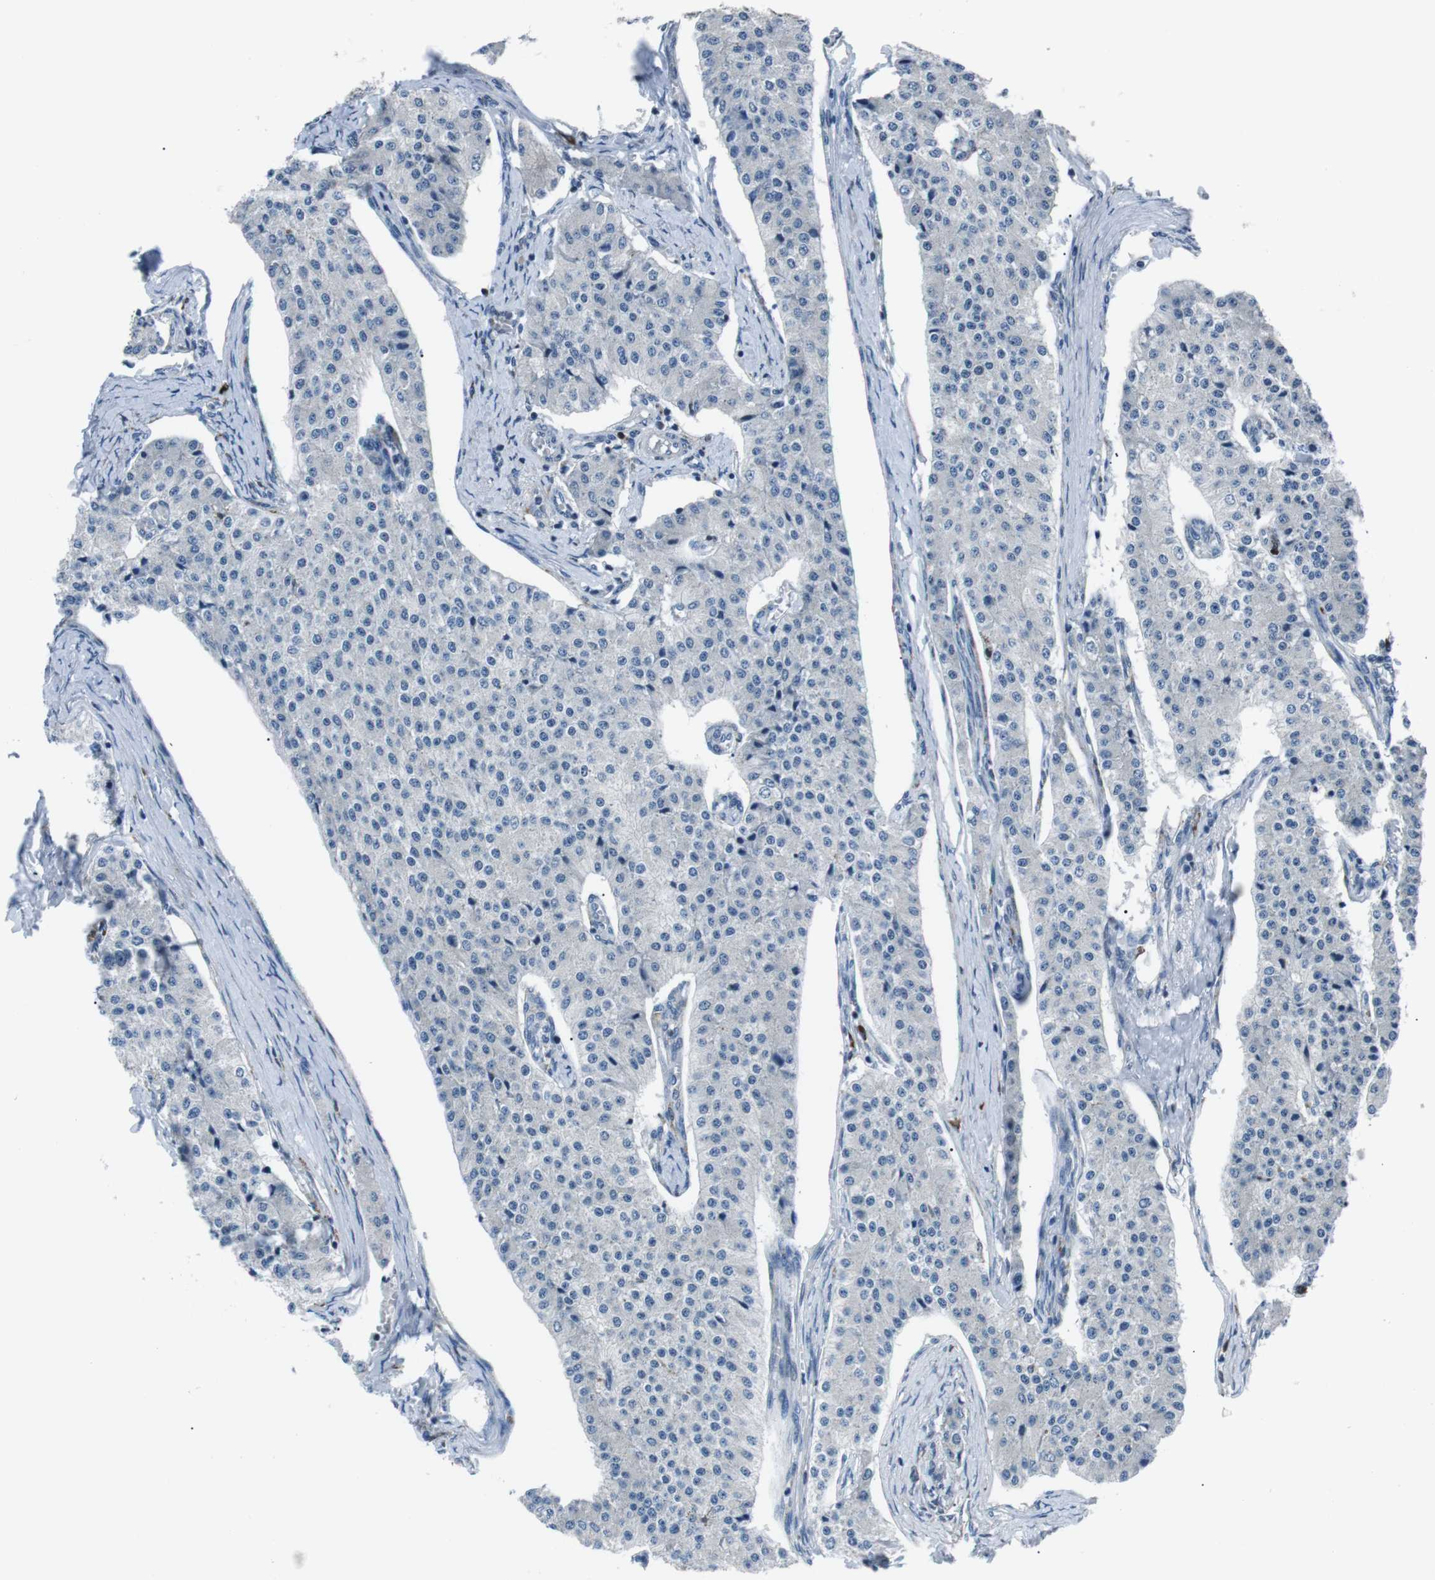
{"staining": {"intensity": "negative", "quantity": "none", "location": "none"}, "tissue": "carcinoid", "cell_type": "Tumor cells", "image_type": "cancer", "snomed": [{"axis": "morphology", "description": "Carcinoid, malignant, NOS"}, {"axis": "topography", "description": "Colon"}], "caption": "DAB (3,3'-diaminobenzidine) immunohistochemical staining of carcinoid (malignant) exhibits no significant expression in tumor cells. The staining was performed using DAB to visualize the protein expression in brown, while the nuclei were stained in blue with hematoxylin (Magnification: 20x).", "gene": "BLNK", "patient": {"sex": "female", "age": 52}}